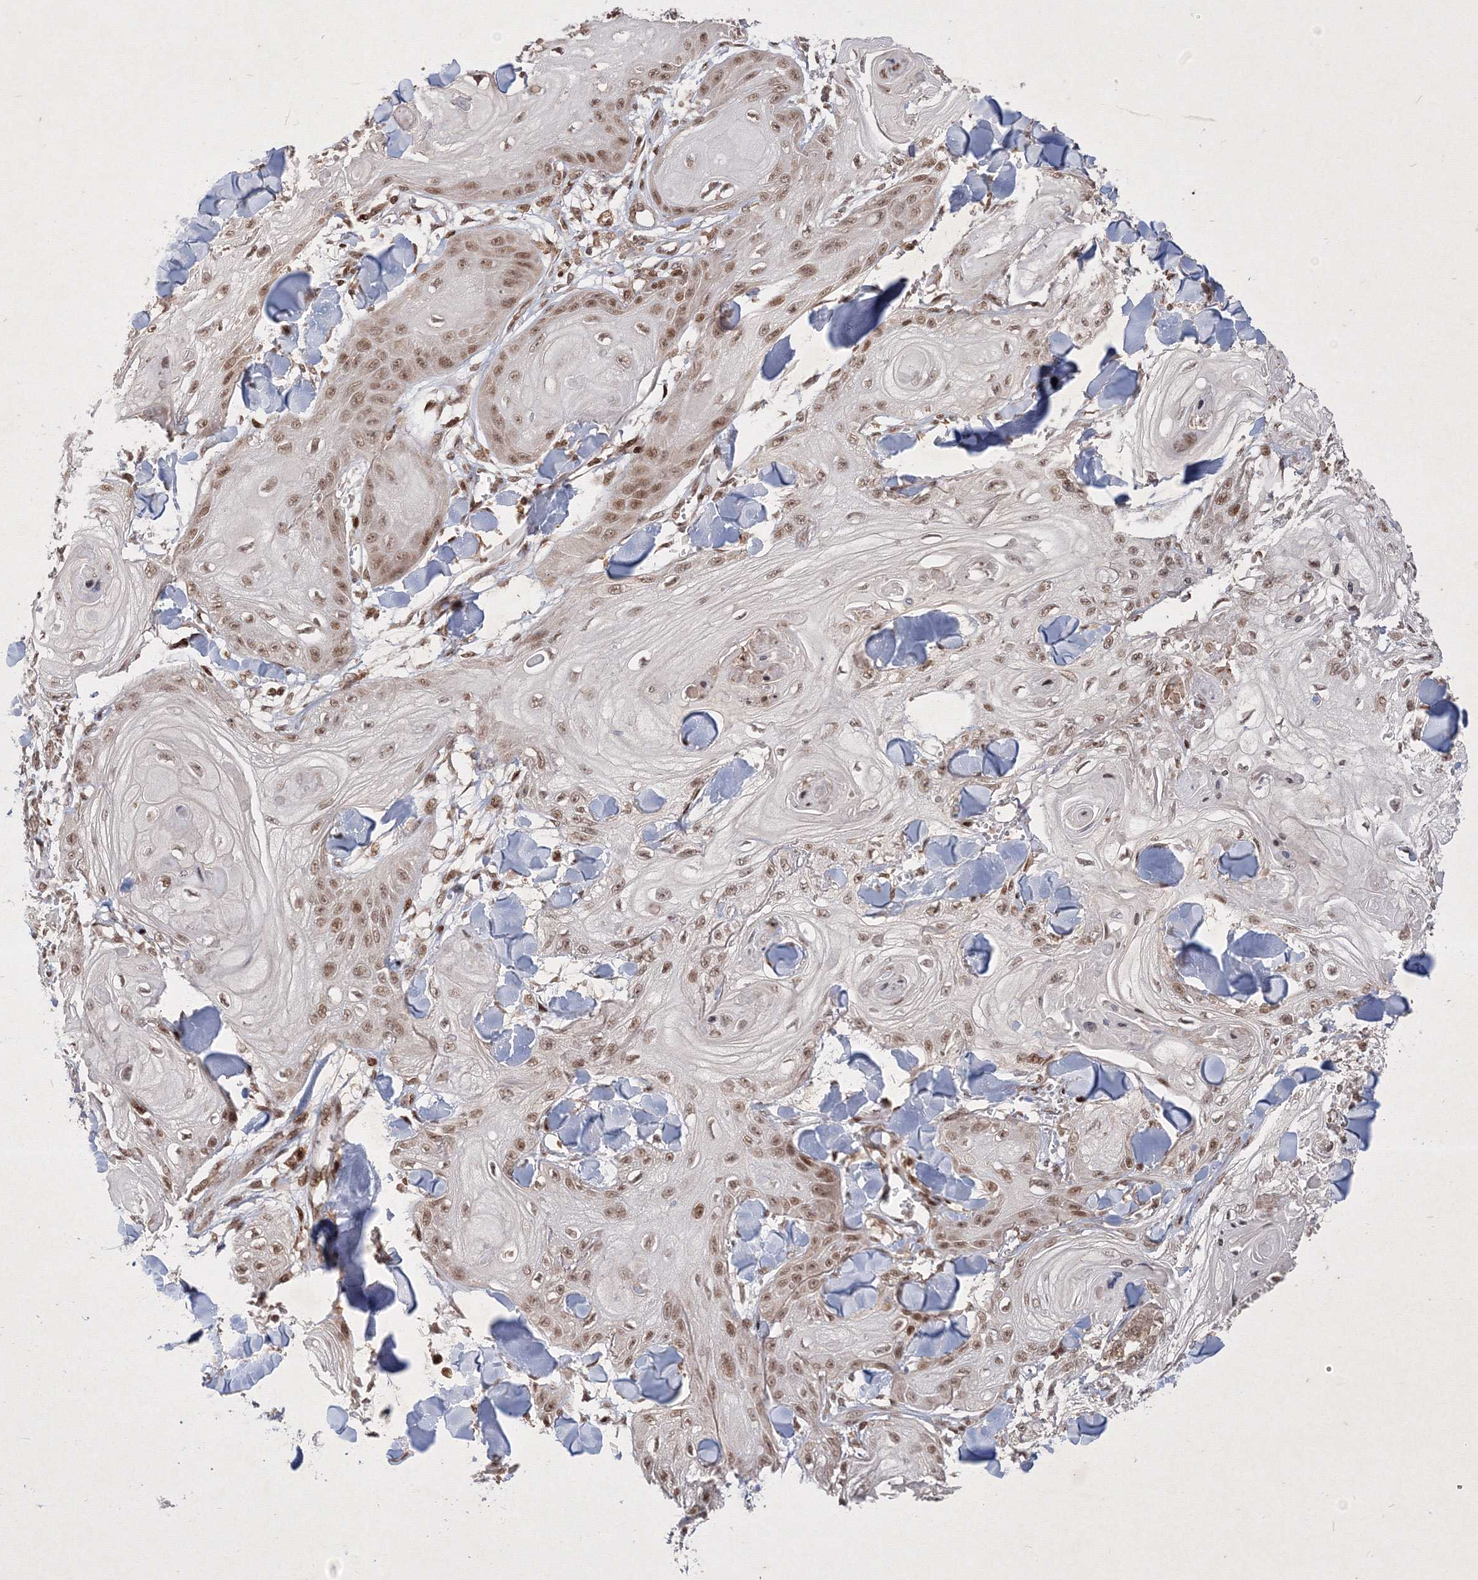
{"staining": {"intensity": "moderate", "quantity": ">75%", "location": "nuclear"}, "tissue": "skin cancer", "cell_type": "Tumor cells", "image_type": "cancer", "snomed": [{"axis": "morphology", "description": "Squamous cell carcinoma, NOS"}, {"axis": "topography", "description": "Skin"}], "caption": "Protein expression analysis of human skin cancer reveals moderate nuclear positivity in about >75% of tumor cells.", "gene": "TAB1", "patient": {"sex": "male", "age": 74}}